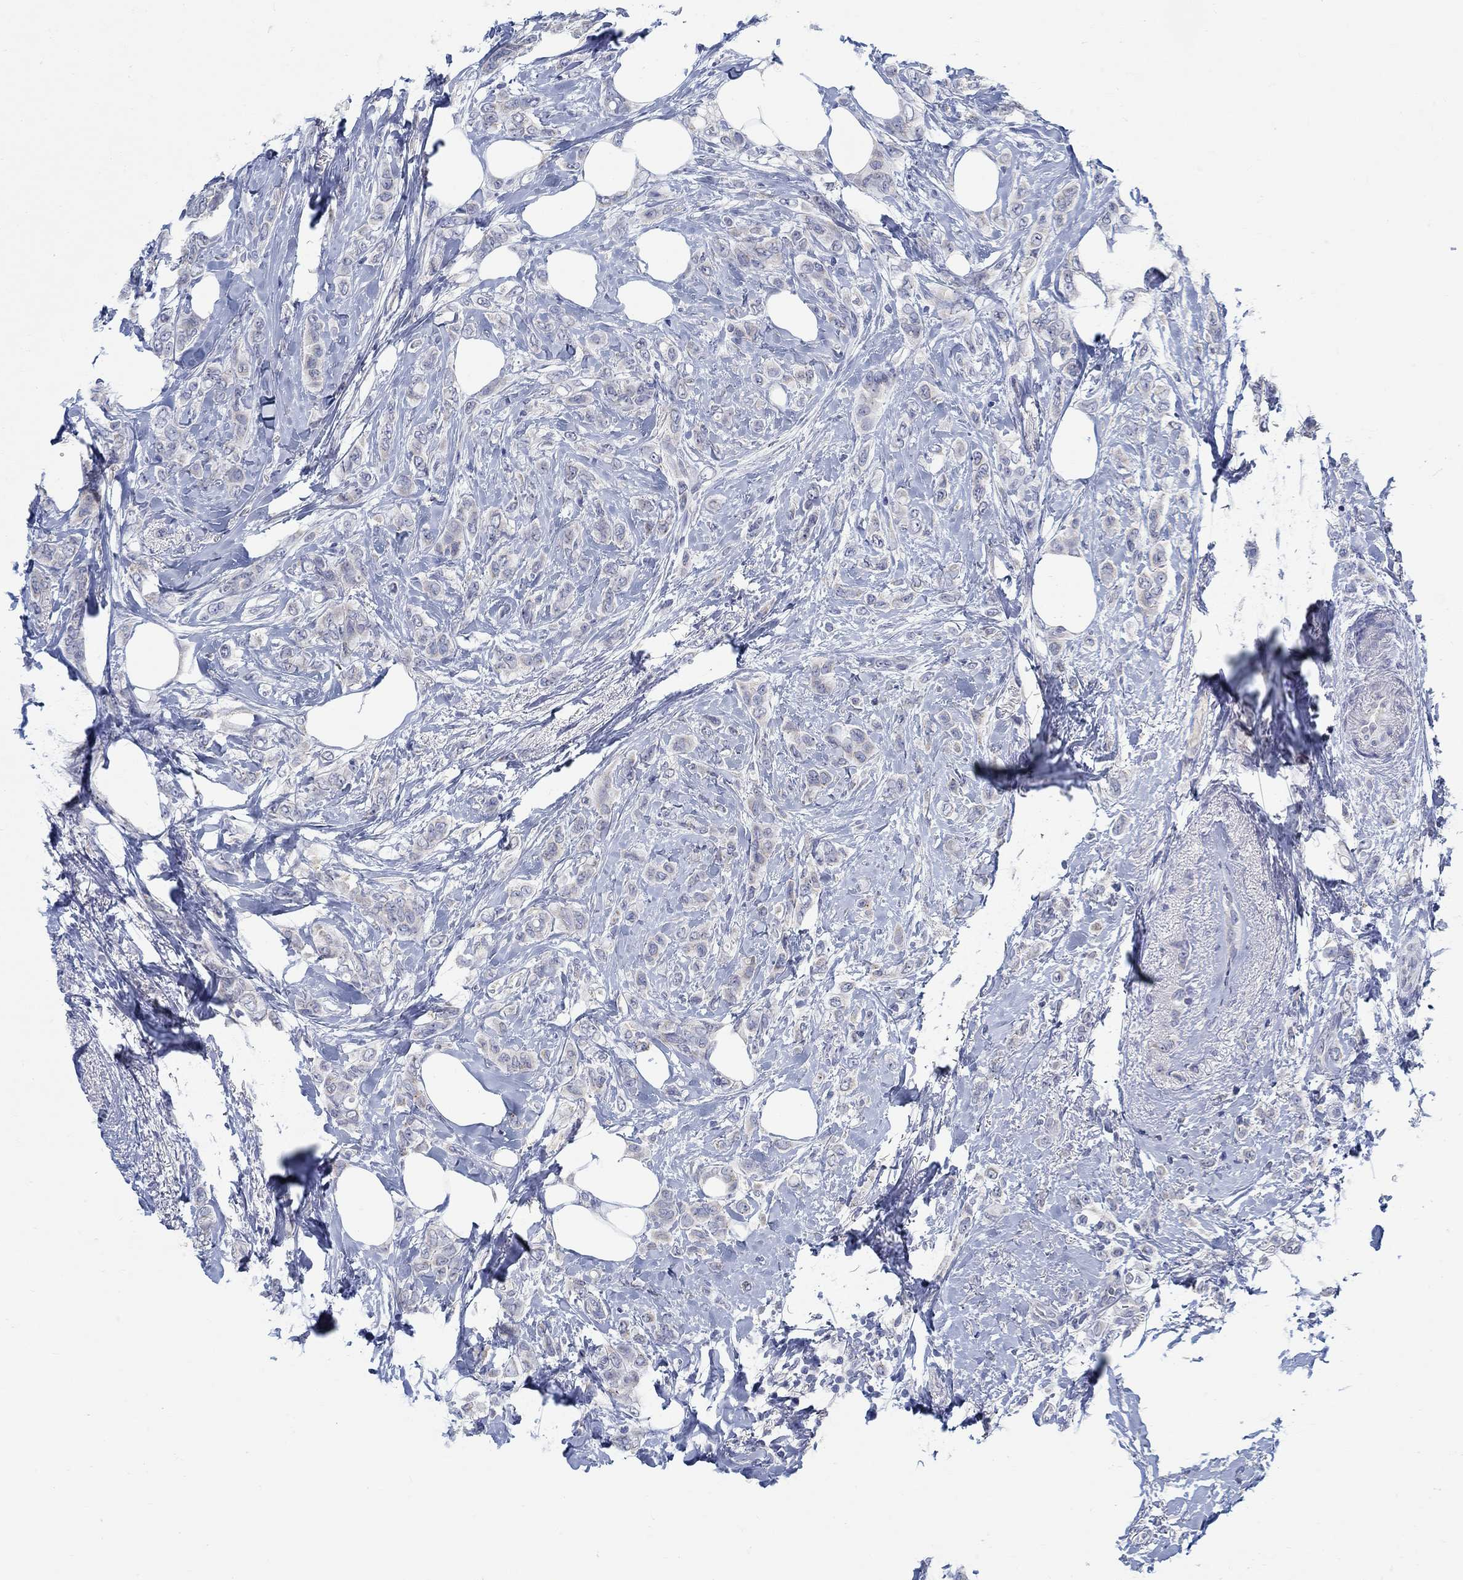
{"staining": {"intensity": "negative", "quantity": "none", "location": "none"}, "tissue": "breast cancer", "cell_type": "Tumor cells", "image_type": "cancer", "snomed": [{"axis": "morphology", "description": "Lobular carcinoma"}, {"axis": "topography", "description": "Breast"}], "caption": "IHC histopathology image of lobular carcinoma (breast) stained for a protein (brown), which reveals no positivity in tumor cells. (Immunohistochemistry, brightfield microscopy, high magnification).", "gene": "TEKT4", "patient": {"sex": "female", "age": 66}}